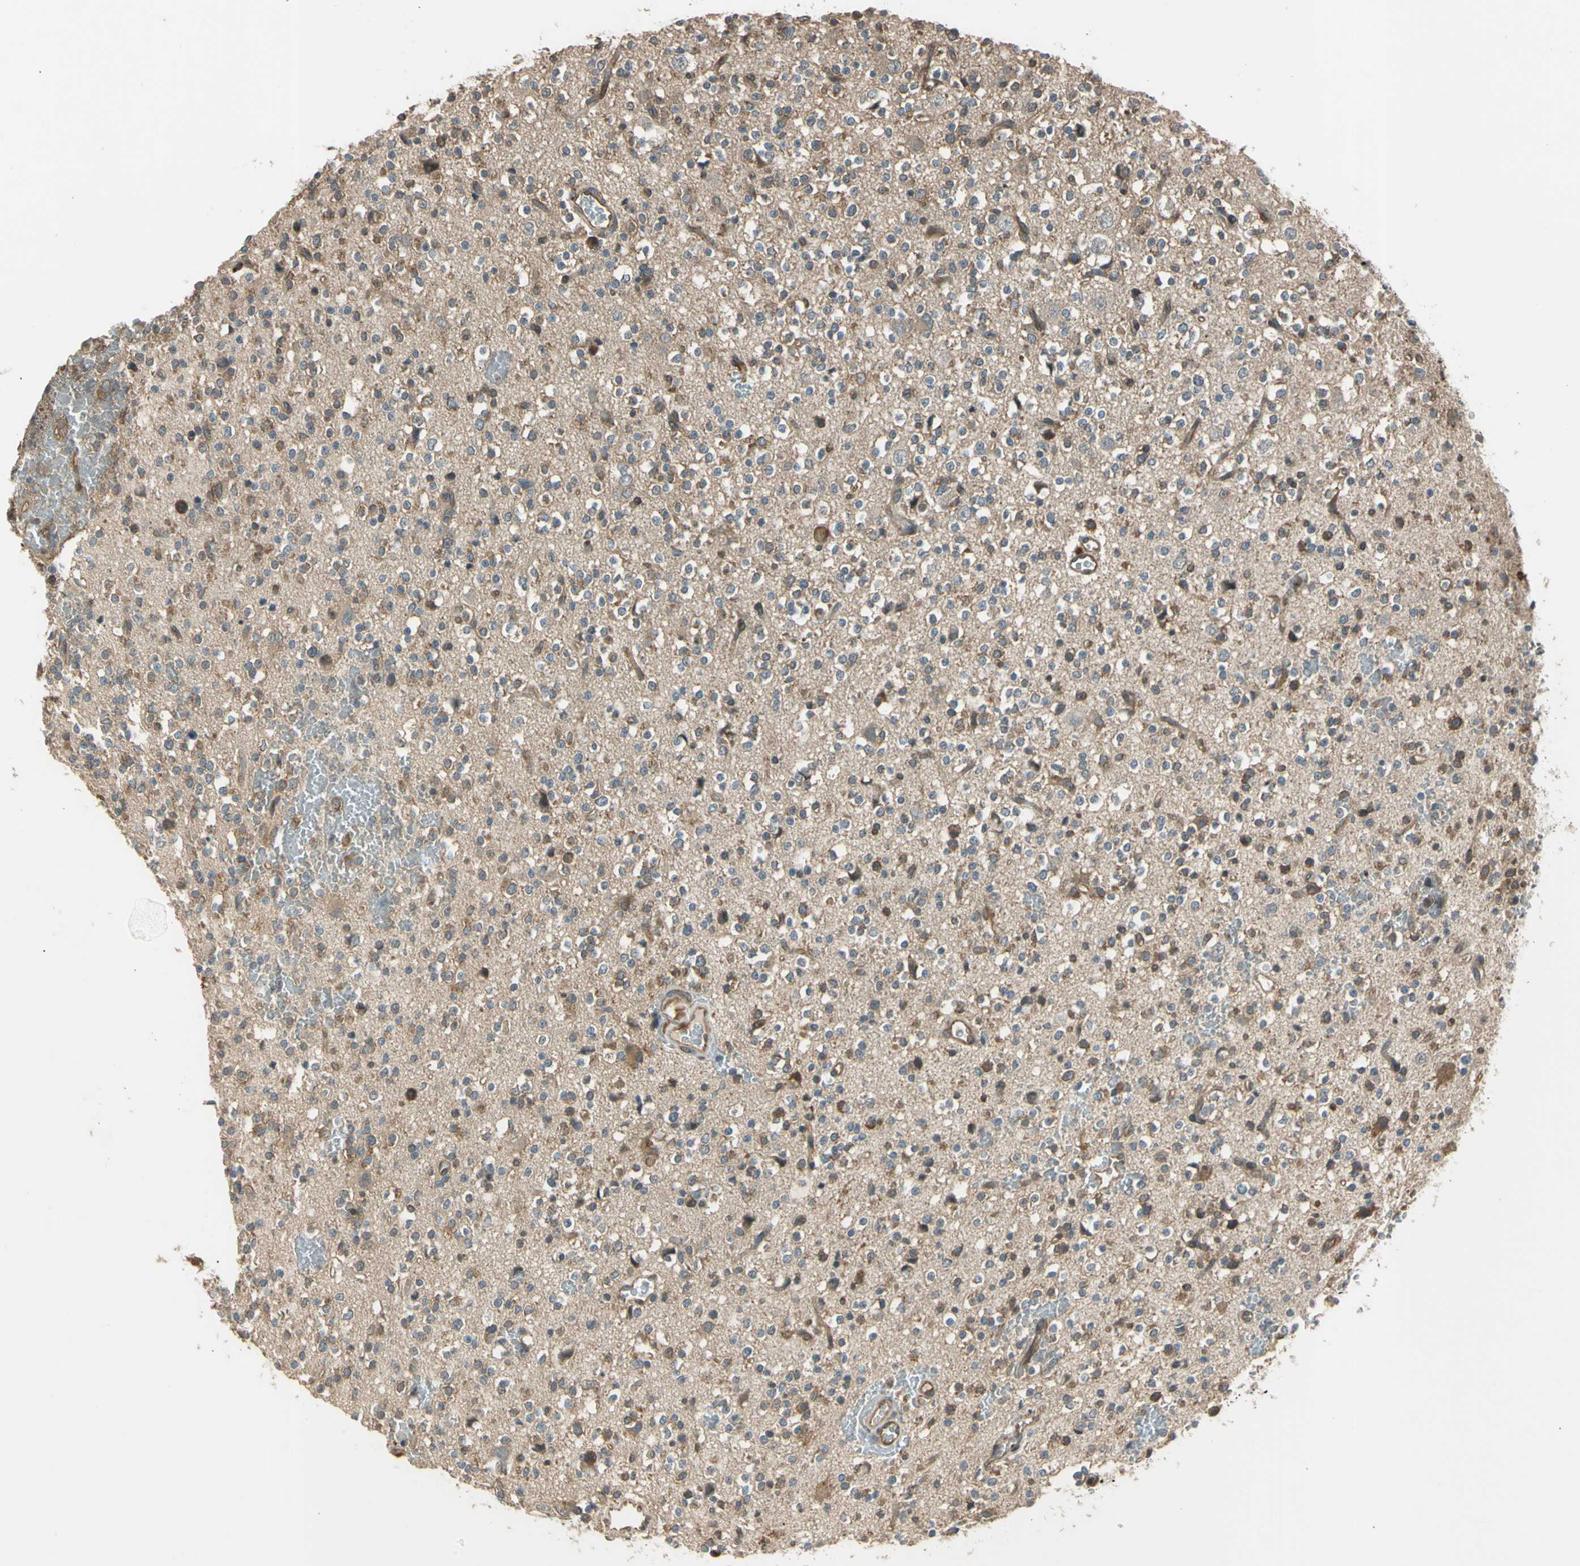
{"staining": {"intensity": "moderate", "quantity": "25%-75%", "location": "cytoplasmic/membranous"}, "tissue": "glioma", "cell_type": "Tumor cells", "image_type": "cancer", "snomed": [{"axis": "morphology", "description": "Glioma, malignant, High grade"}, {"axis": "topography", "description": "Brain"}], "caption": "Immunohistochemical staining of glioma shows moderate cytoplasmic/membranous protein positivity in approximately 25%-75% of tumor cells.", "gene": "EFNB2", "patient": {"sex": "male", "age": 47}}